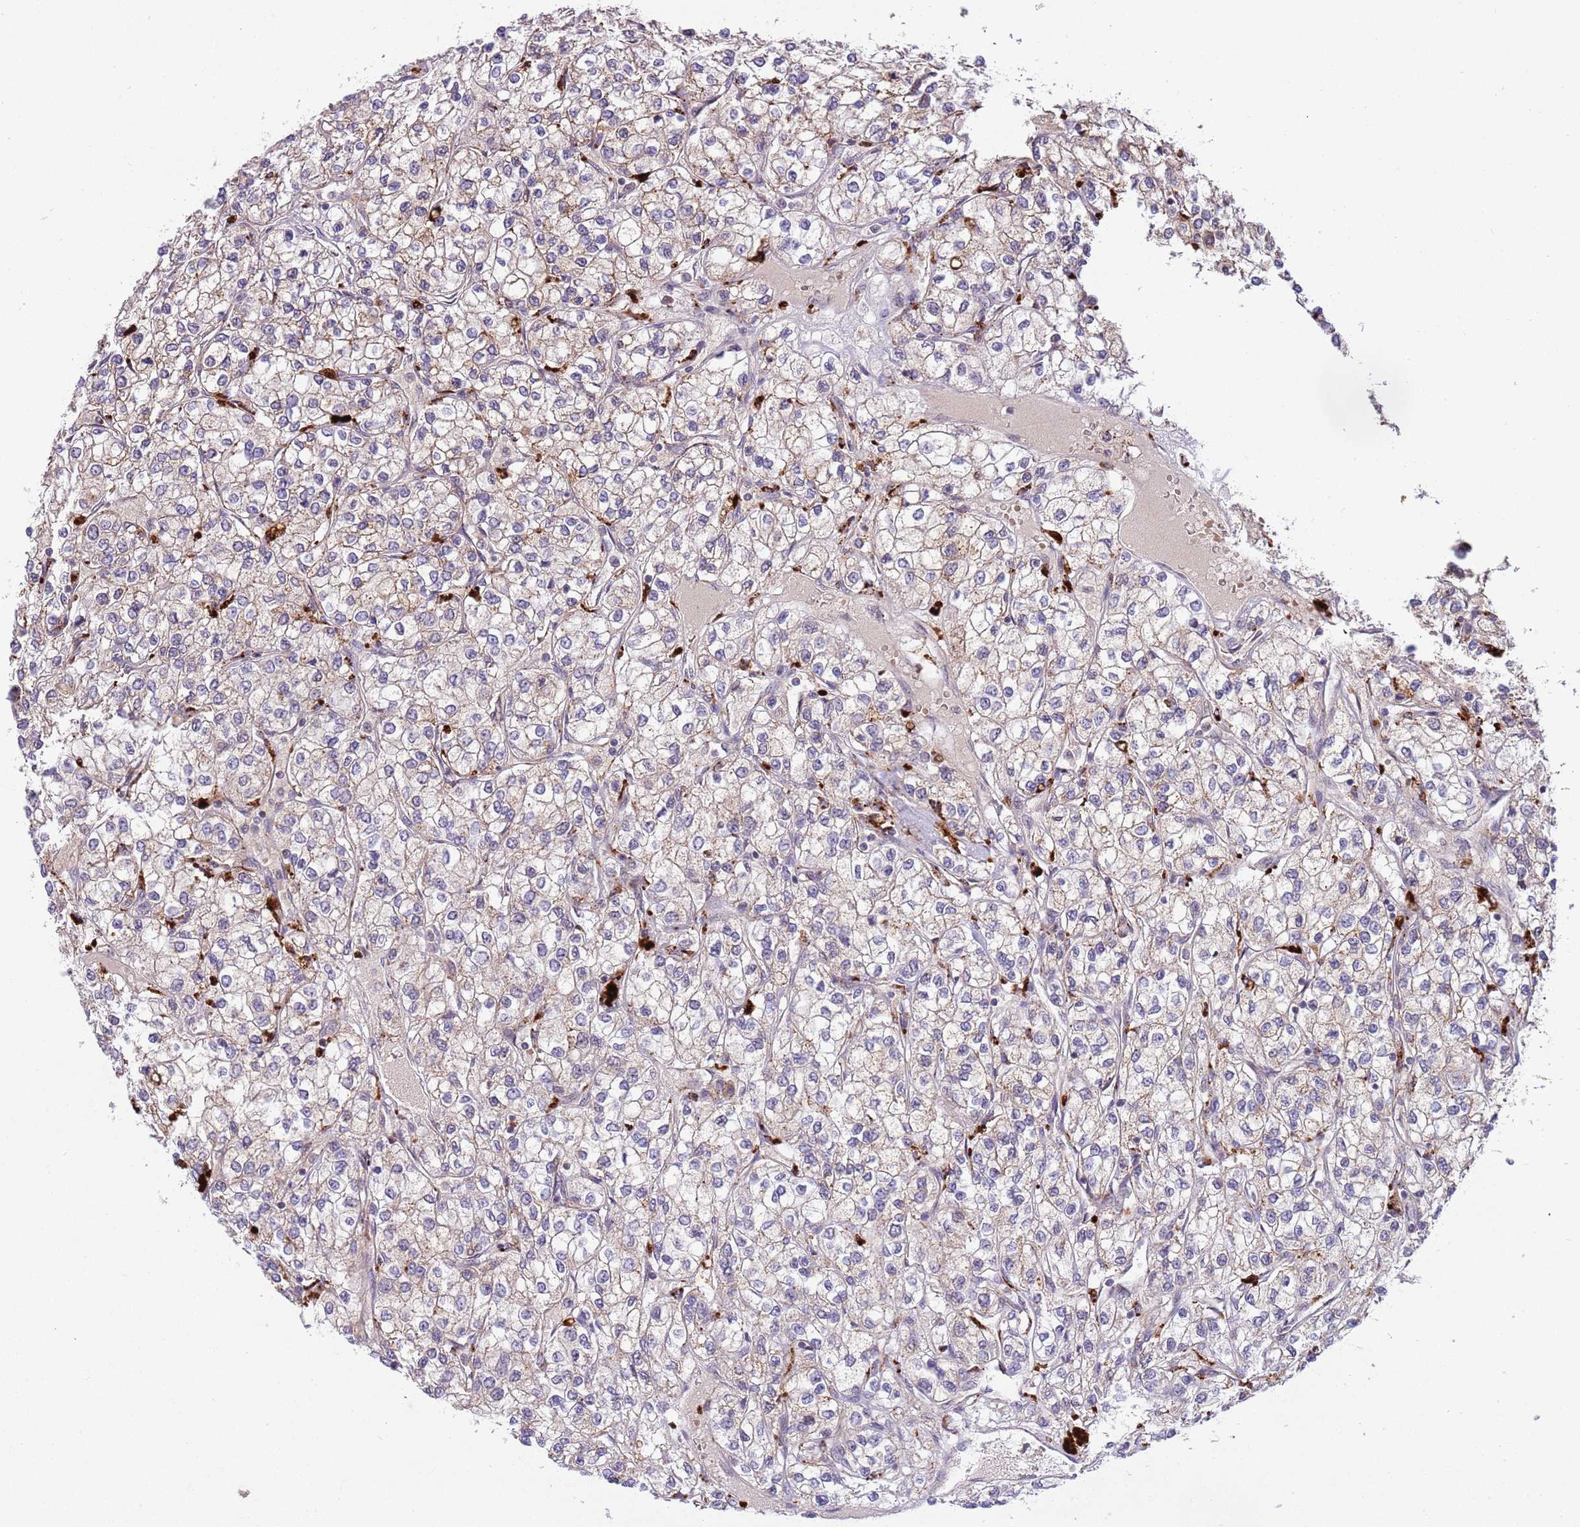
{"staining": {"intensity": "negative", "quantity": "none", "location": "none"}, "tissue": "renal cancer", "cell_type": "Tumor cells", "image_type": "cancer", "snomed": [{"axis": "morphology", "description": "Adenocarcinoma, NOS"}, {"axis": "topography", "description": "Kidney"}], "caption": "Tumor cells show no significant protein positivity in renal adenocarcinoma. (DAB (3,3'-diaminobenzidine) immunohistochemistry visualized using brightfield microscopy, high magnification).", "gene": "TRIM27", "patient": {"sex": "male", "age": 80}}